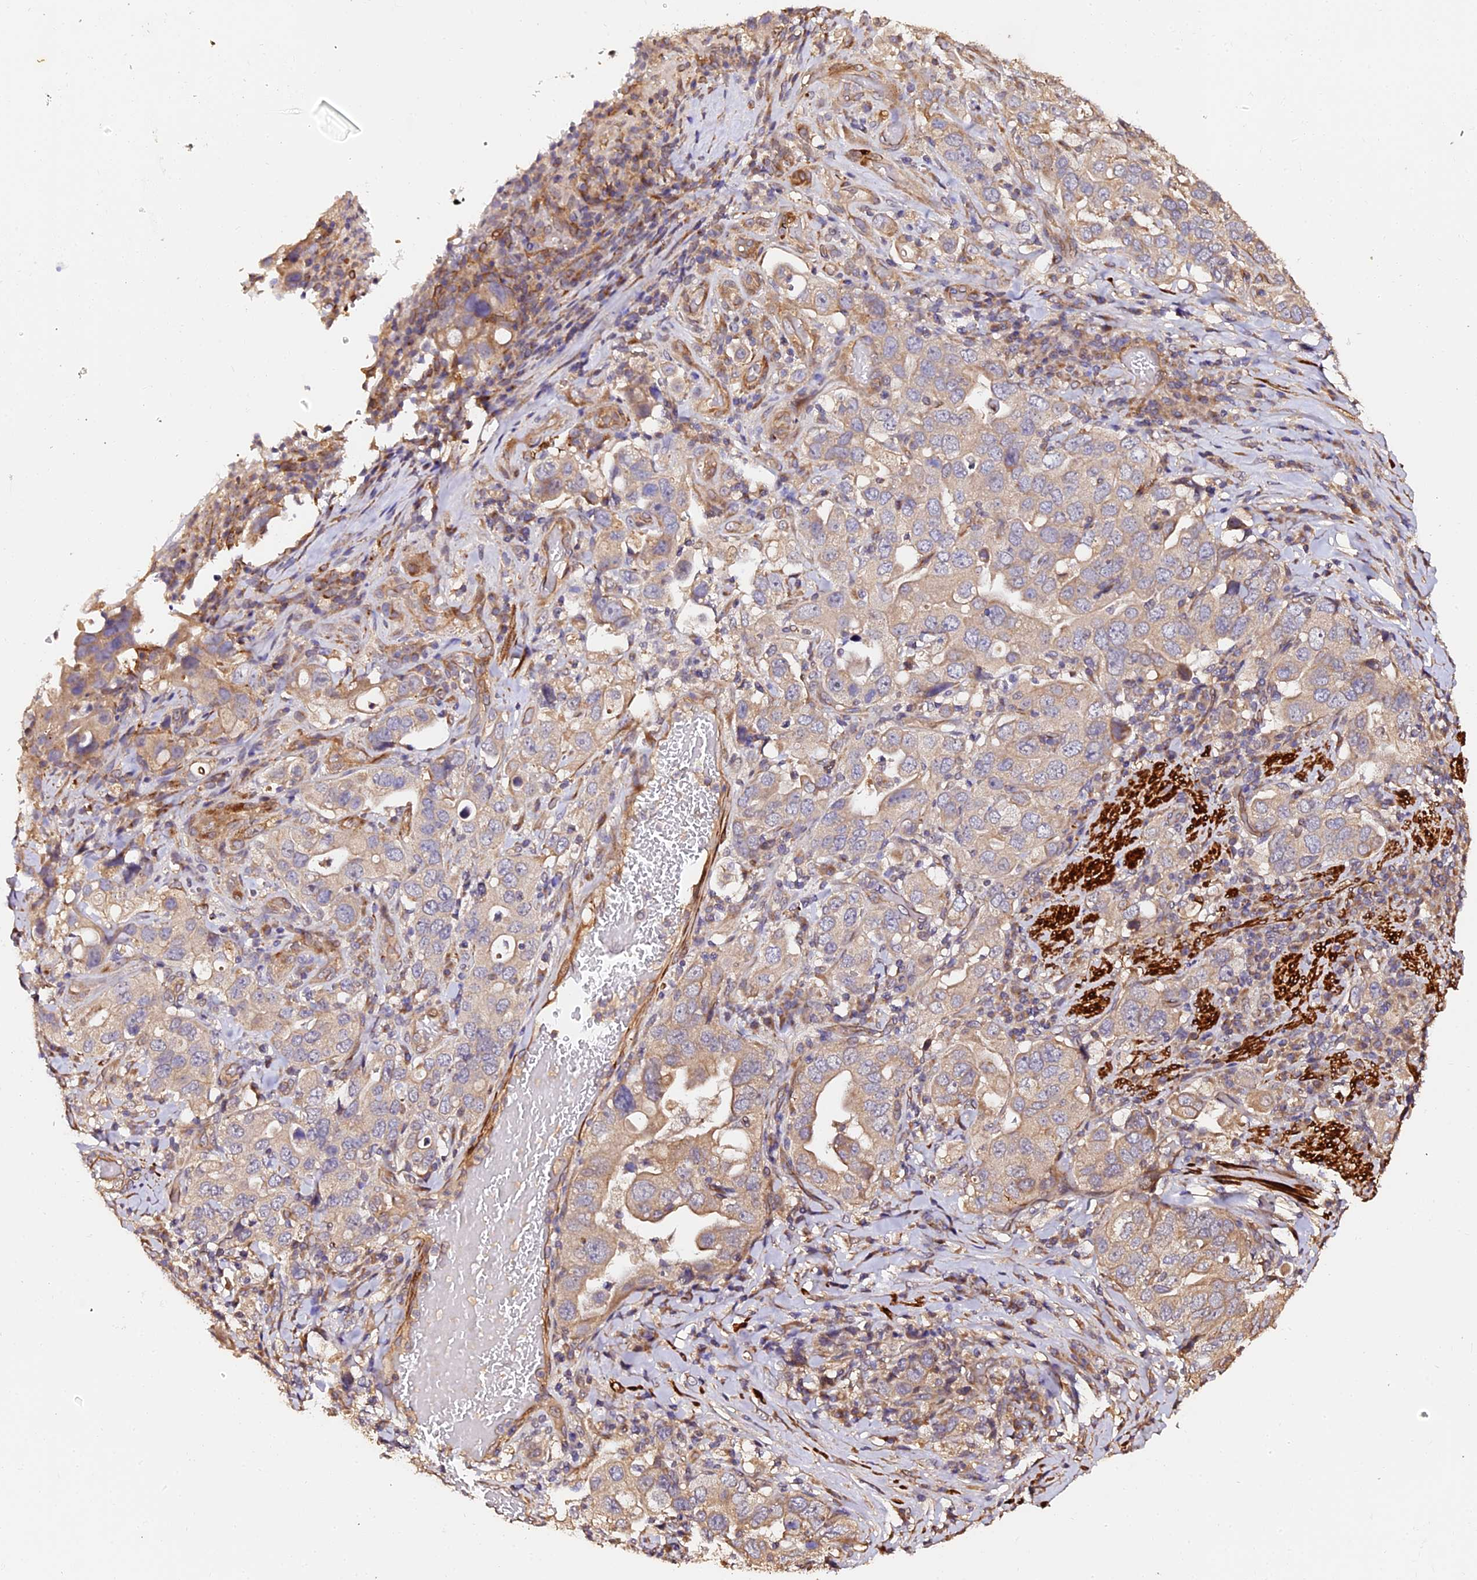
{"staining": {"intensity": "weak", "quantity": ">75%", "location": "cytoplasmic/membranous"}, "tissue": "stomach cancer", "cell_type": "Tumor cells", "image_type": "cancer", "snomed": [{"axis": "morphology", "description": "Adenocarcinoma, NOS"}, {"axis": "topography", "description": "Stomach, upper"}], "caption": "Protein expression analysis of human adenocarcinoma (stomach) reveals weak cytoplasmic/membranous expression in about >75% of tumor cells.", "gene": "TDO2", "patient": {"sex": "male", "age": 62}}